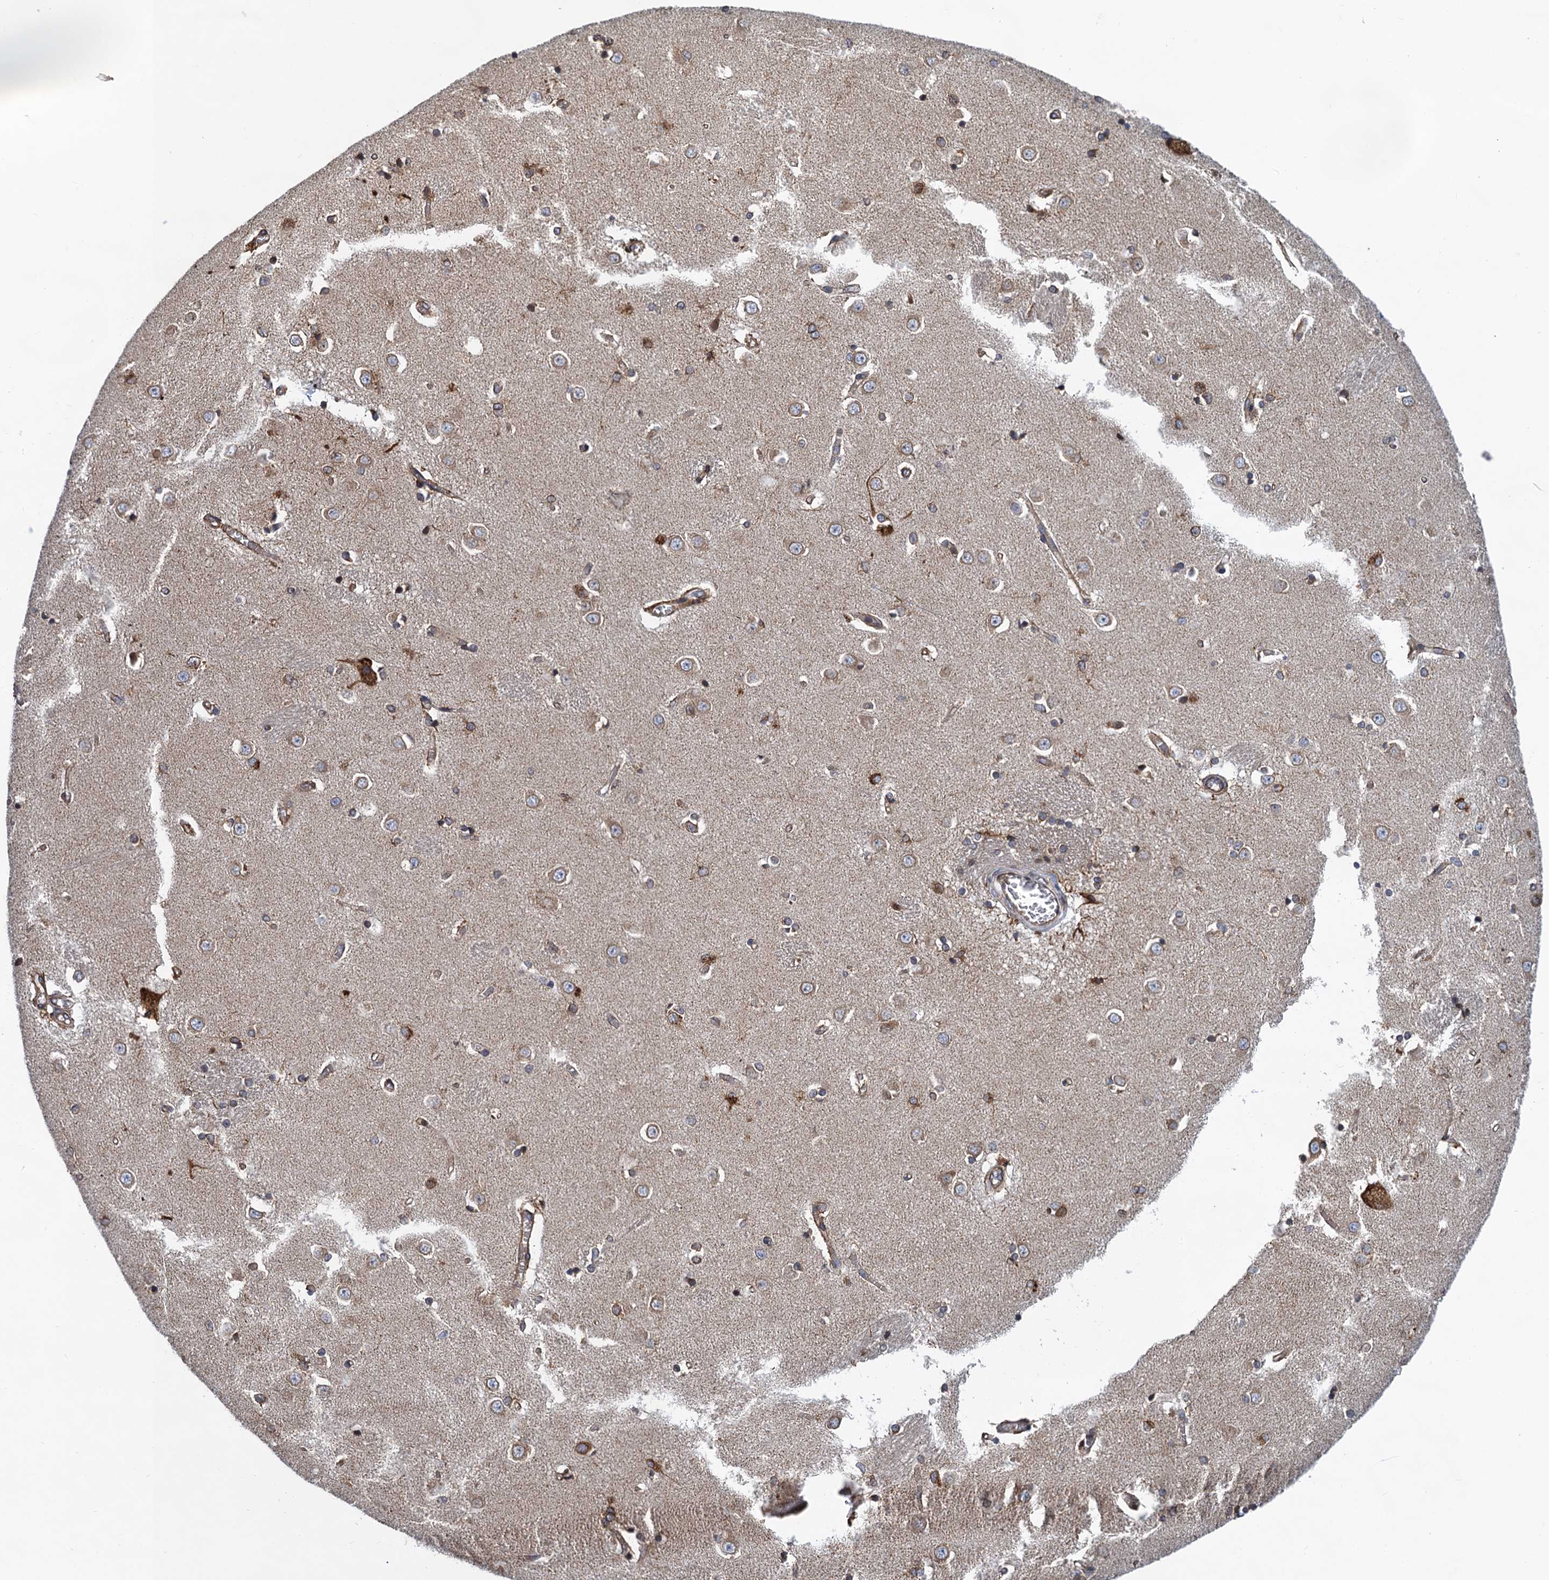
{"staining": {"intensity": "moderate", "quantity": "25%-75%", "location": "cytoplasmic/membranous"}, "tissue": "caudate", "cell_type": "Glial cells", "image_type": "normal", "snomed": [{"axis": "morphology", "description": "Normal tissue, NOS"}, {"axis": "topography", "description": "Lateral ventricle wall"}], "caption": "This micrograph displays immunohistochemistry staining of unremarkable caudate, with medium moderate cytoplasmic/membranous positivity in about 25%-75% of glial cells.", "gene": "ARMC5", "patient": {"sex": "male", "age": 37}}